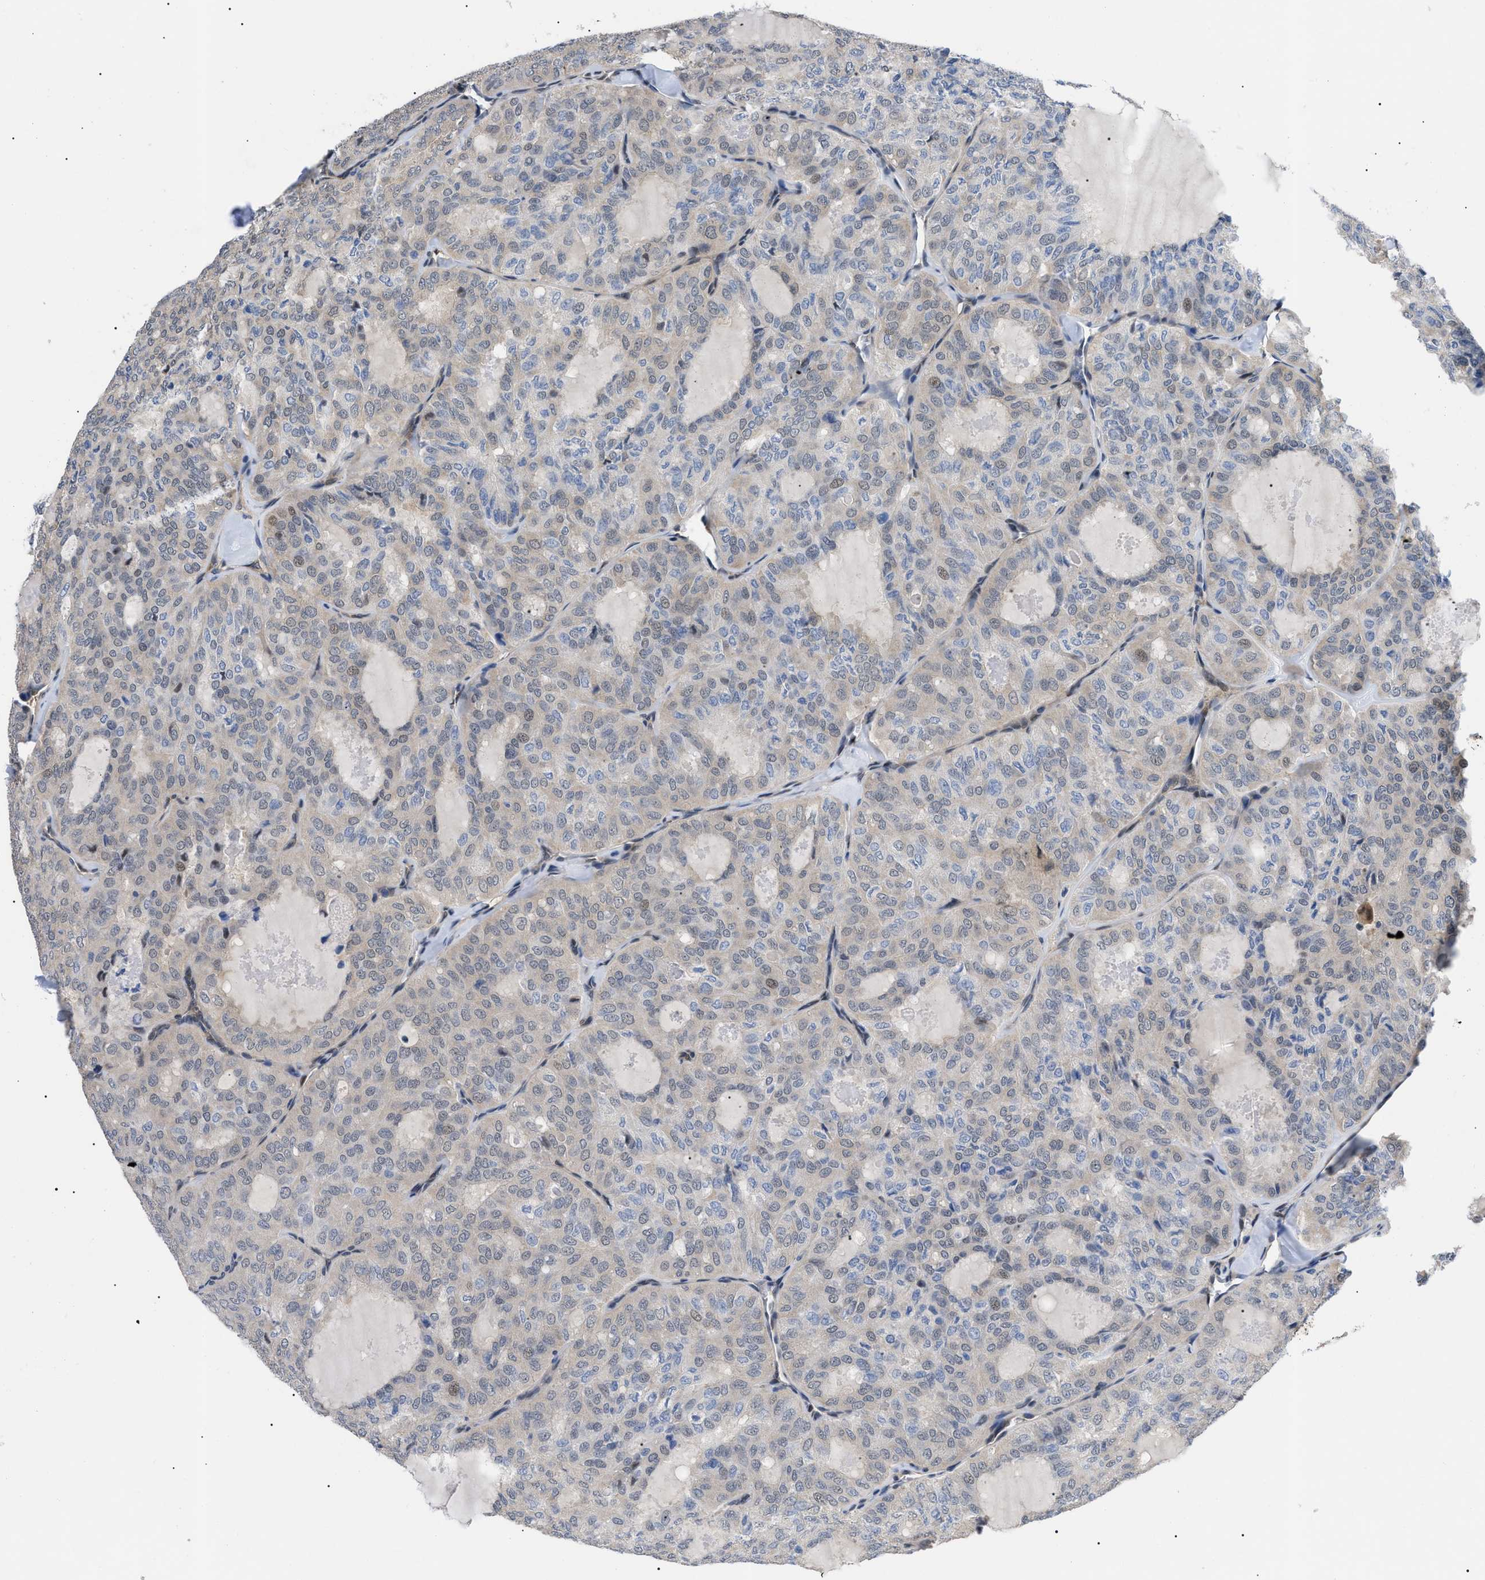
{"staining": {"intensity": "weak", "quantity": "<25%", "location": "cytoplasmic/membranous,nuclear"}, "tissue": "thyroid cancer", "cell_type": "Tumor cells", "image_type": "cancer", "snomed": [{"axis": "morphology", "description": "Follicular adenoma carcinoma, NOS"}, {"axis": "topography", "description": "Thyroid gland"}], "caption": "Human thyroid cancer stained for a protein using IHC demonstrates no positivity in tumor cells.", "gene": "GARRE1", "patient": {"sex": "male", "age": 75}}